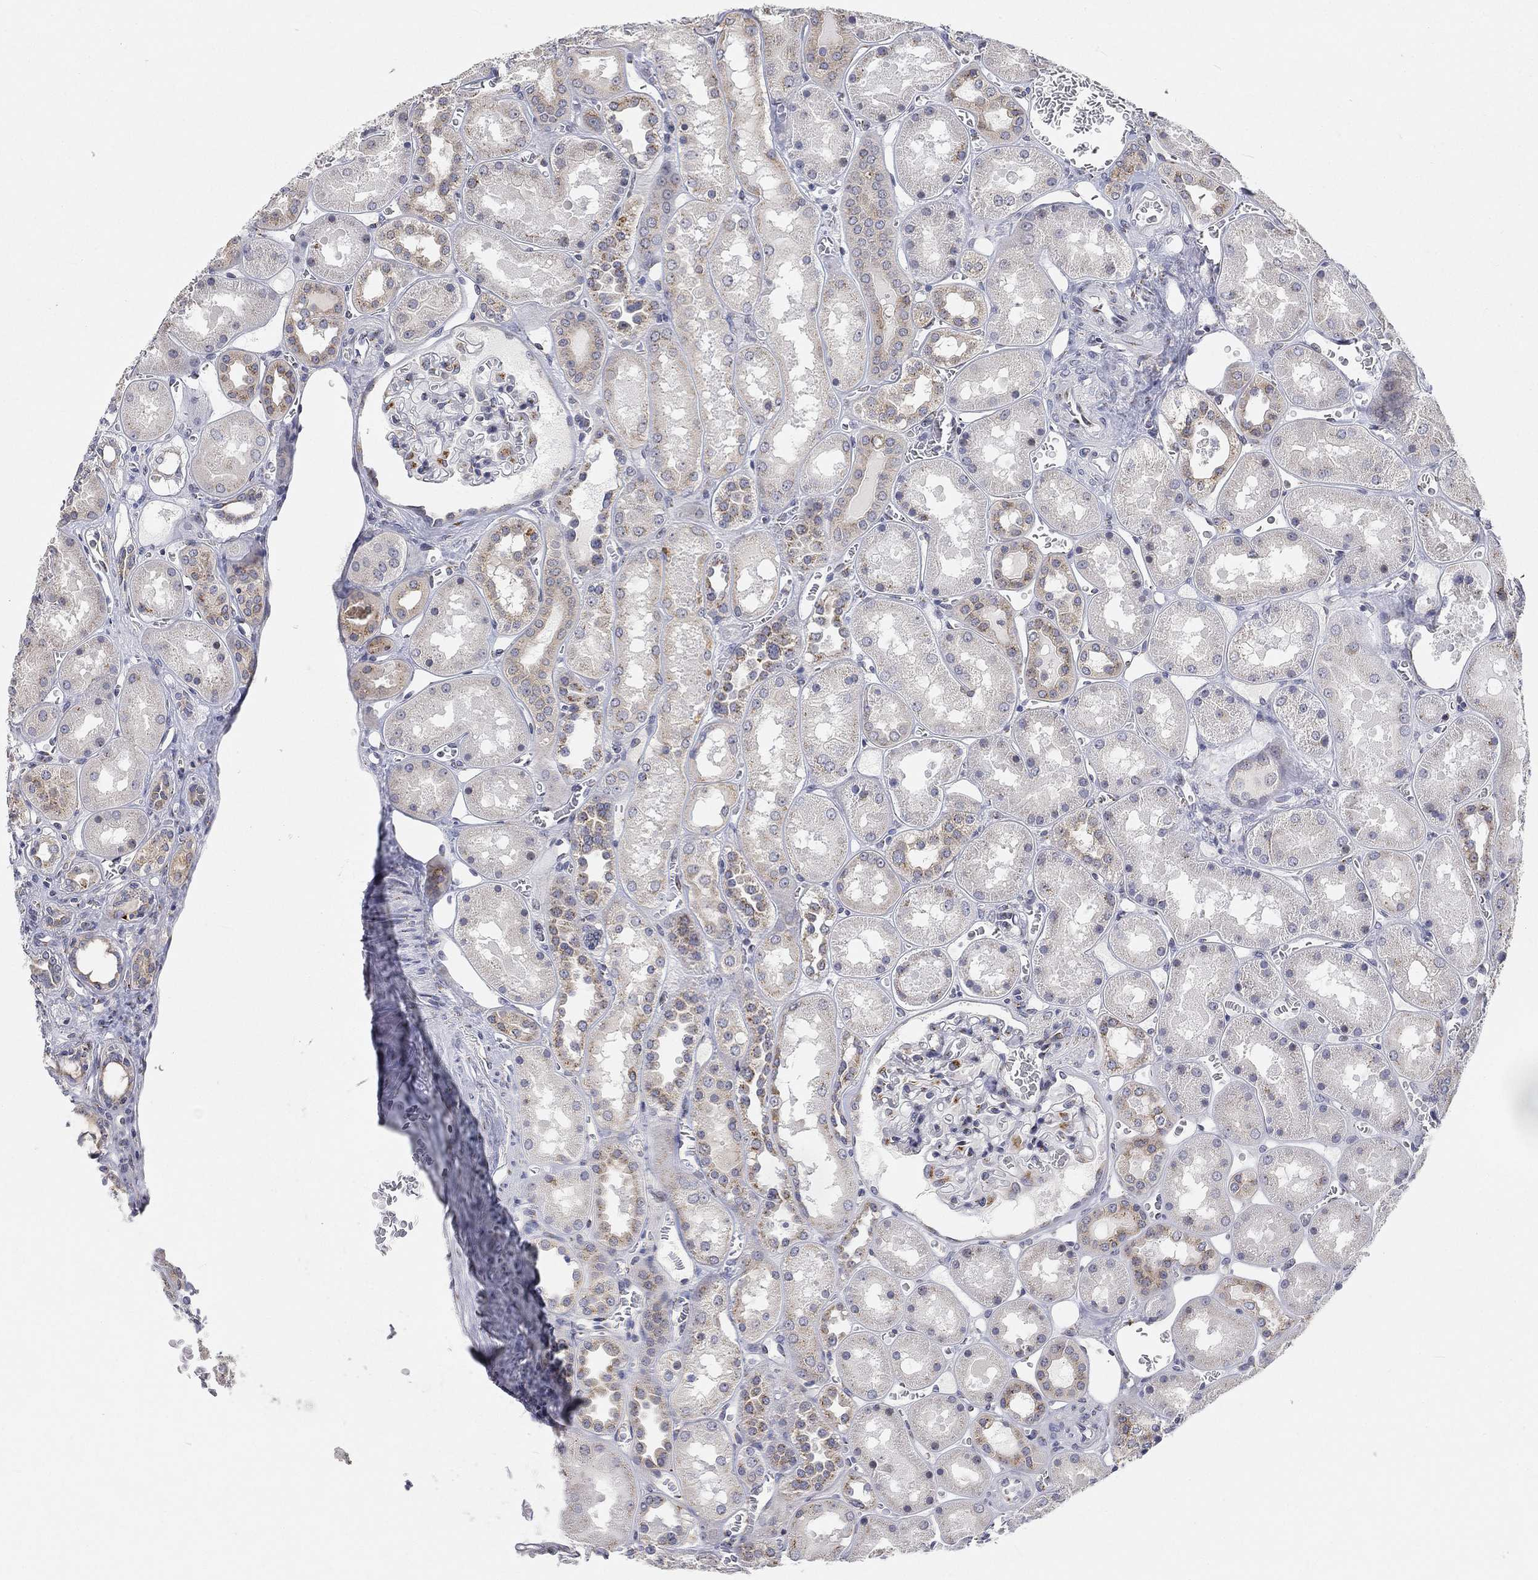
{"staining": {"intensity": "moderate", "quantity": "25%-75%", "location": "cytoplasmic/membranous"}, "tissue": "kidney", "cell_type": "Cells in glomeruli", "image_type": "normal", "snomed": [{"axis": "morphology", "description": "Normal tissue, NOS"}, {"axis": "topography", "description": "Kidney"}], "caption": "Protein staining by immunohistochemistry reveals moderate cytoplasmic/membranous positivity in approximately 25%-75% of cells in glomeruli in normal kidney.", "gene": "TICAM1", "patient": {"sex": "male", "age": 73}}